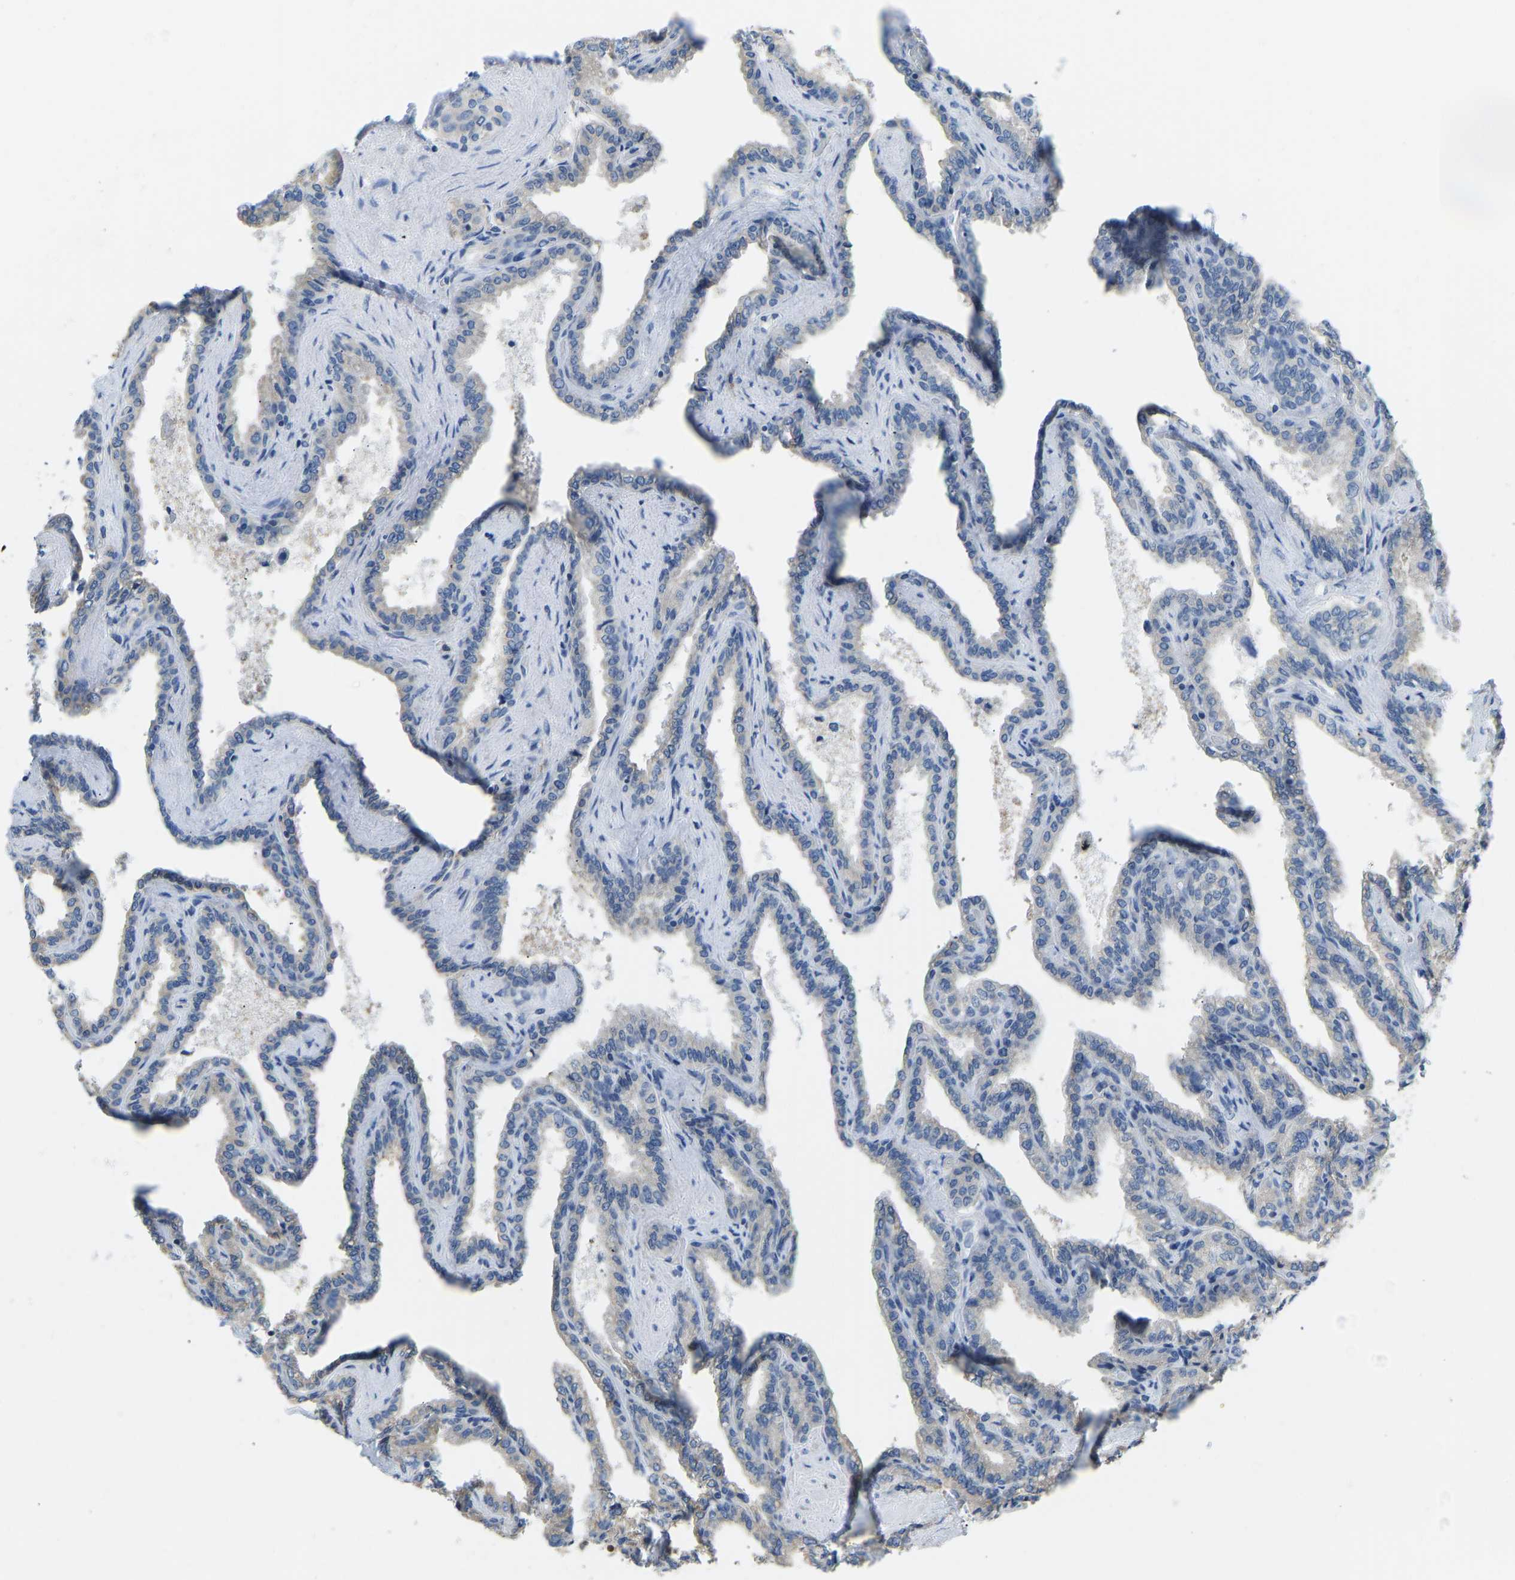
{"staining": {"intensity": "negative", "quantity": "none", "location": "none"}, "tissue": "seminal vesicle", "cell_type": "Glandular cells", "image_type": "normal", "snomed": [{"axis": "morphology", "description": "Normal tissue, NOS"}, {"axis": "topography", "description": "Seminal veicle"}], "caption": "Immunohistochemical staining of normal human seminal vesicle demonstrates no significant staining in glandular cells.", "gene": "VRK1", "patient": {"sex": "male", "age": 46}}